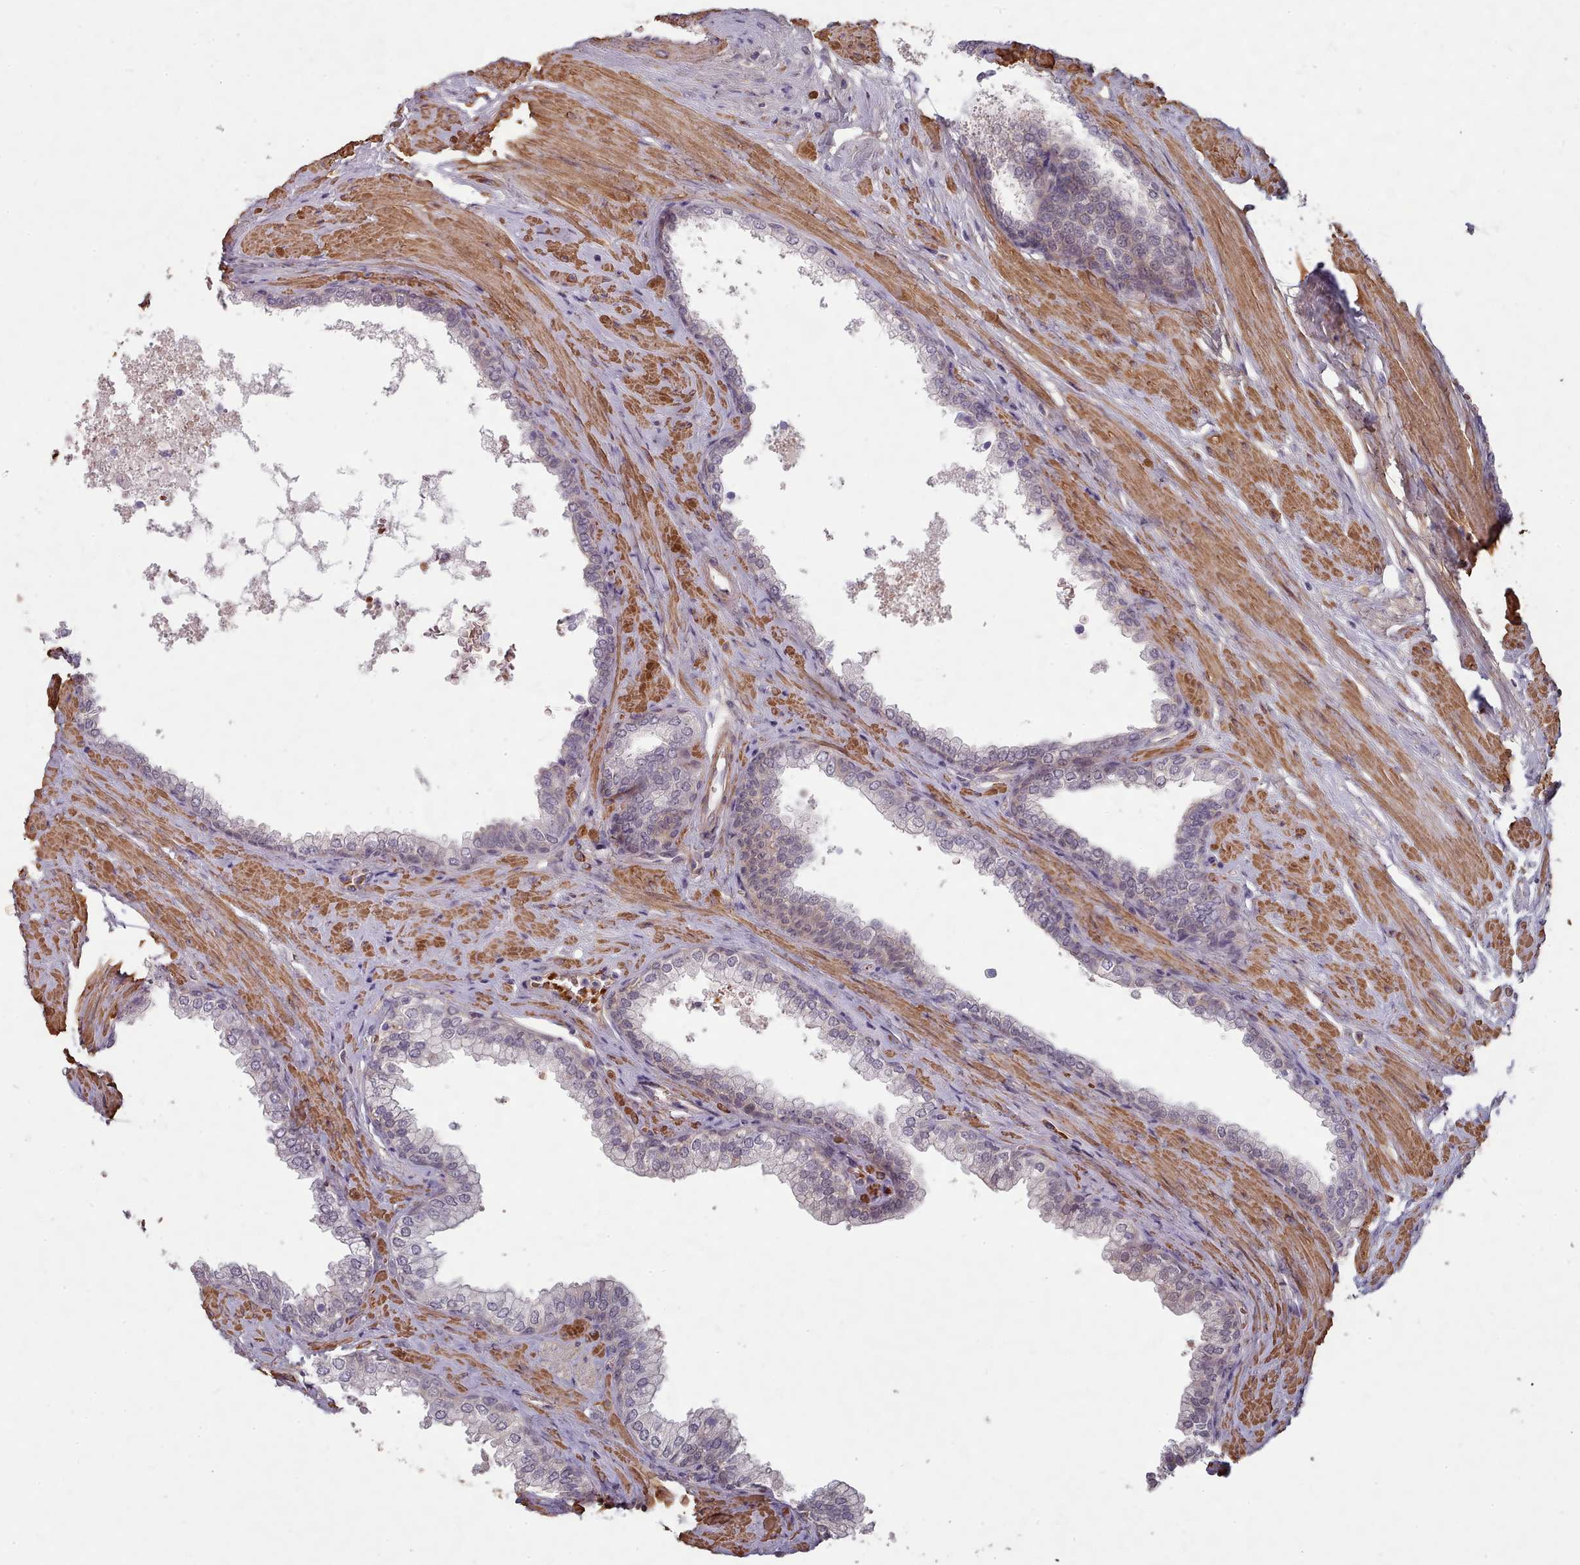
{"staining": {"intensity": "negative", "quantity": "none", "location": "none"}, "tissue": "prostate", "cell_type": "Glandular cells", "image_type": "normal", "snomed": [{"axis": "morphology", "description": "Normal tissue, NOS"}, {"axis": "morphology", "description": "Urothelial carcinoma, Low grade"}, {"axis": "topography", "description": "Urinary bladder"}, {"axis": "topography", "description": "Prostate"}], "caption": "IHC histopathology image of benign prostate: prostate stained with DAB (3,3'-diaminobenzidine) exhibits no significant protein staining in glandular cells. (Brightfield microscopy of DAB immunohistochemistry (IHC) at high magnification).", "gene": "CLNS1A", "patient": {"sex": "male", "age": 60}}